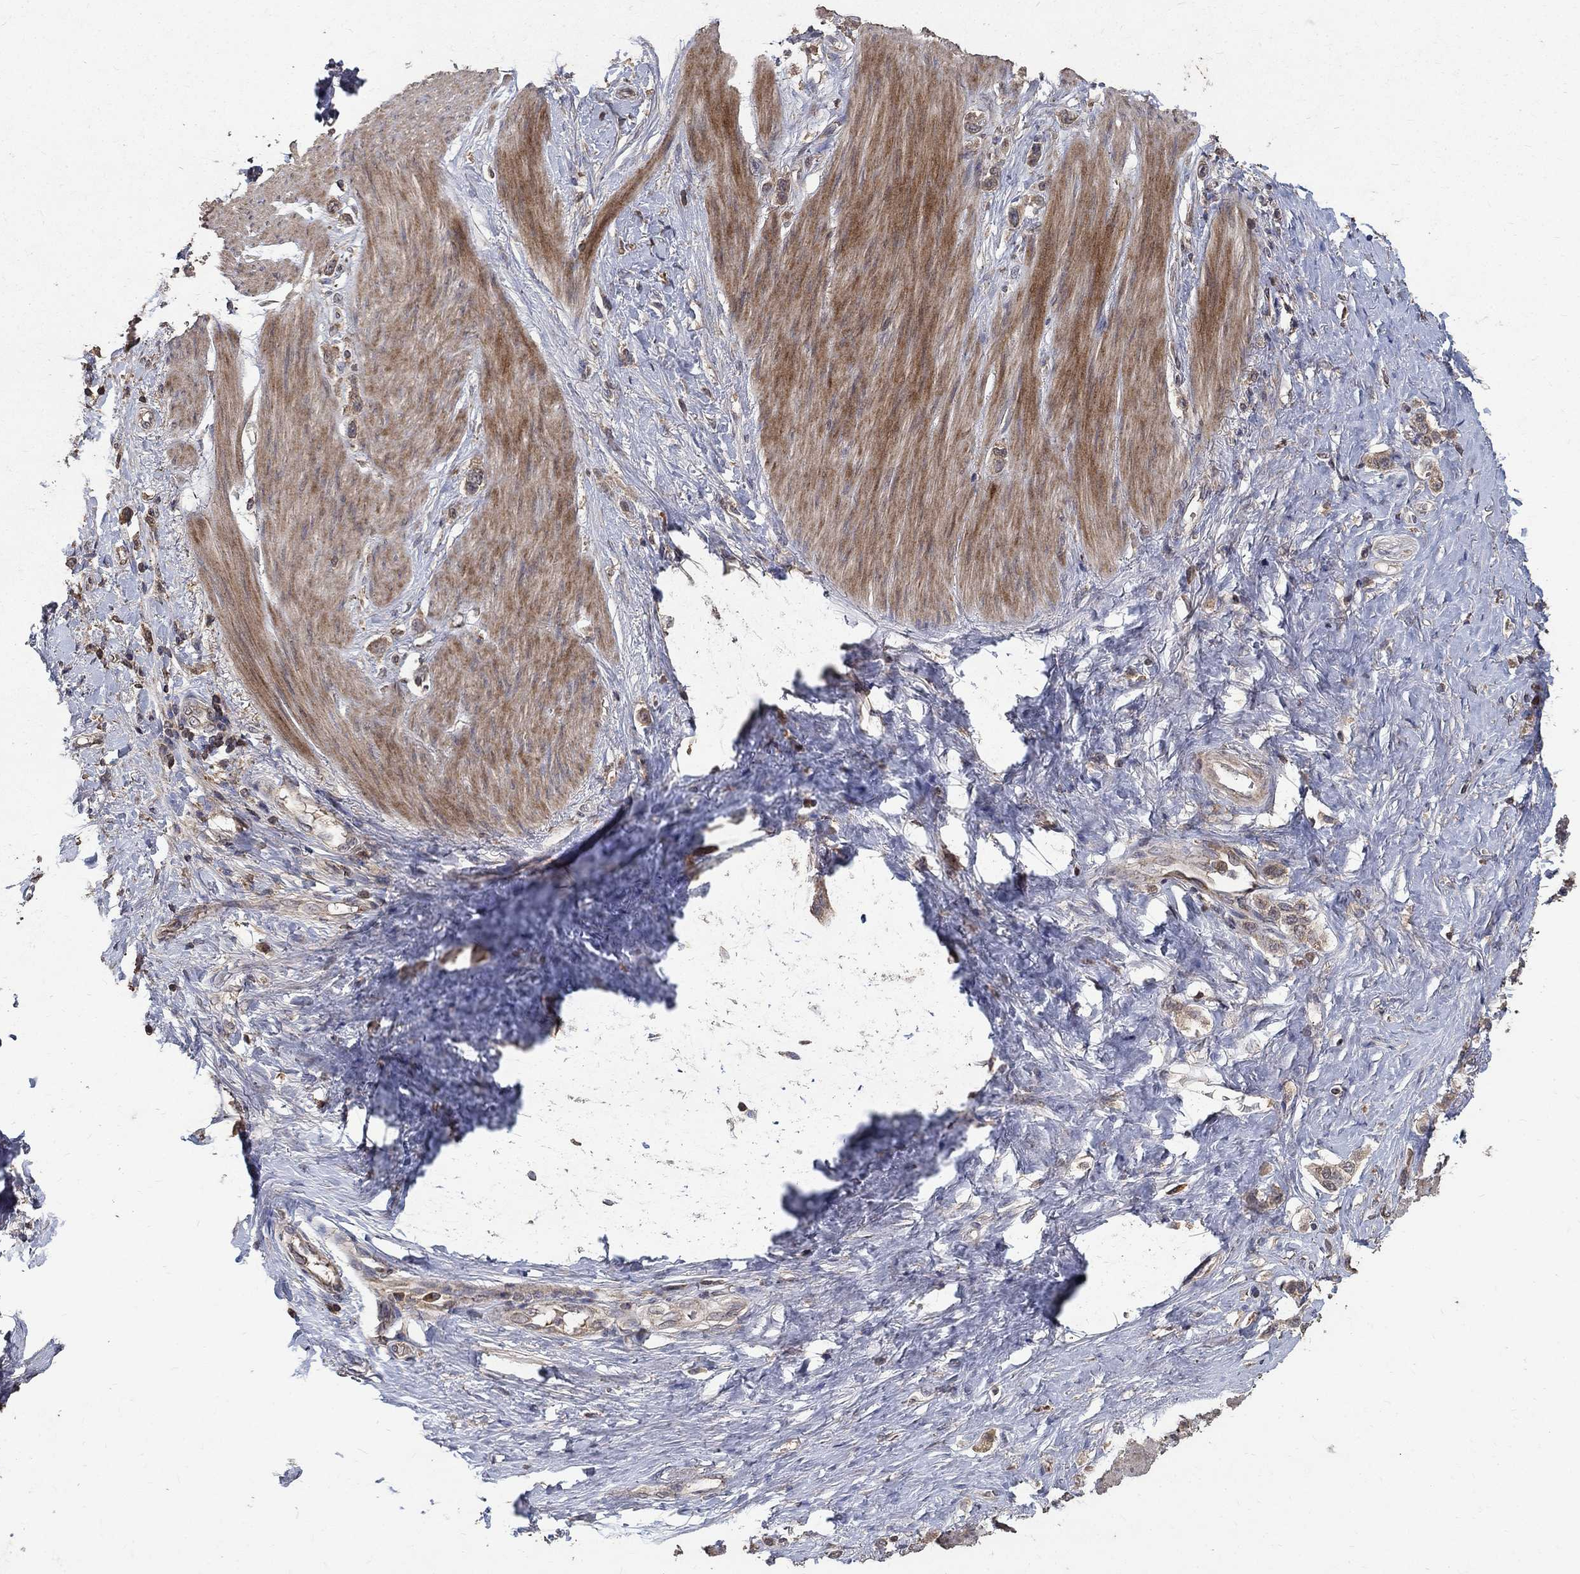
{"staining": {"intensity": "weak", "quantity": ">75%", "location": "cytoplasmic/membranous"}, "tissue": "stomach cancer", "cell_type": "Tumor cells", "image_type": "cancer", "snomed": [{"axis": "morphology", "description": "Normal tissue, NOS"}, {"axis": "morphology", "description": "Adenocarcinoma, NOS"}, {"axis": "morphology", "description": "Adenocarcinoma, High grade"}, {"axis": "topography", "description": "Stomach, upper"}, {"axis": "topography", "description": "Stomach"}], "caption": "An immunohistochemistry (IHC) photomicrograph of tumor tissue is shown. Protein staining in brown labels weak cytoplasmic/membranous positivity in stomach adenocarcinoma within tumor cells.", "gene": "C17orf75", "patient": {"sex": "female", "age": 65}}